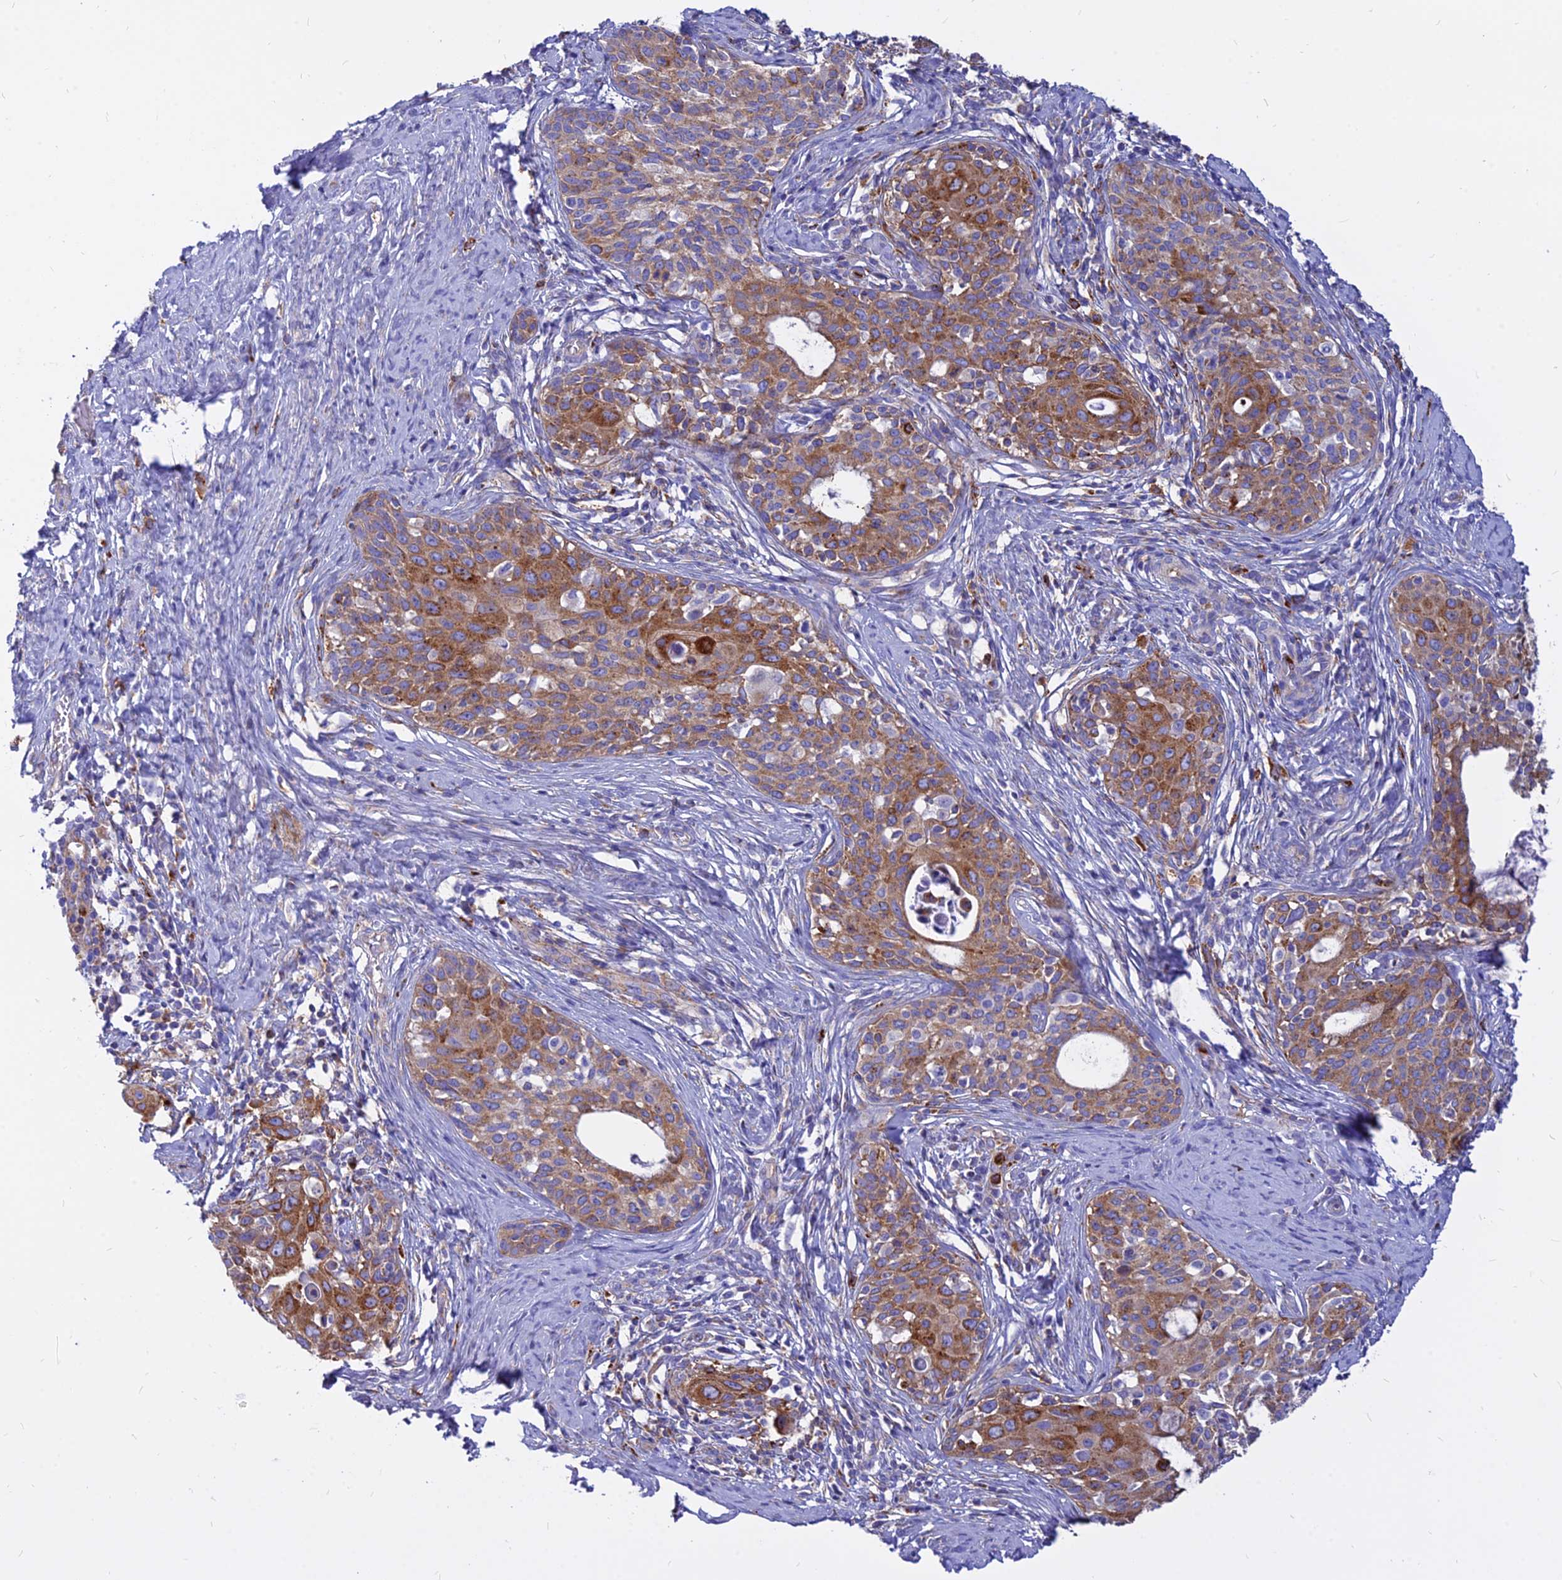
{"staining": {"intensity": "strong", "quantity": "25%-75%", "location": "cytoplasmic/membranous"}, "tissue": "cervical cancer", "cell_type": "Tumor cells", "image_type": "cancer", "snomed": [{"axis": "morphology", "description": "Squamous cell carcinoma, NOS"}, {"axis": "morphology", "description": "Adenocarcinoma, NOS"}, {"axis": "topography", "description": "Cervix"}], "caption": "An IHC histopathology image of tumor tissue is shown. Protein staining in brown shows strong cytoplasmic/membranous positivity in cervical cancer within tumor cells. (Stains: DAB in brown, nuclei in blue, Microscopy: brightfield microscopy at high magnification).", "gene": "AGTRAP", "patient": {"sex": "female", "age": 52}}